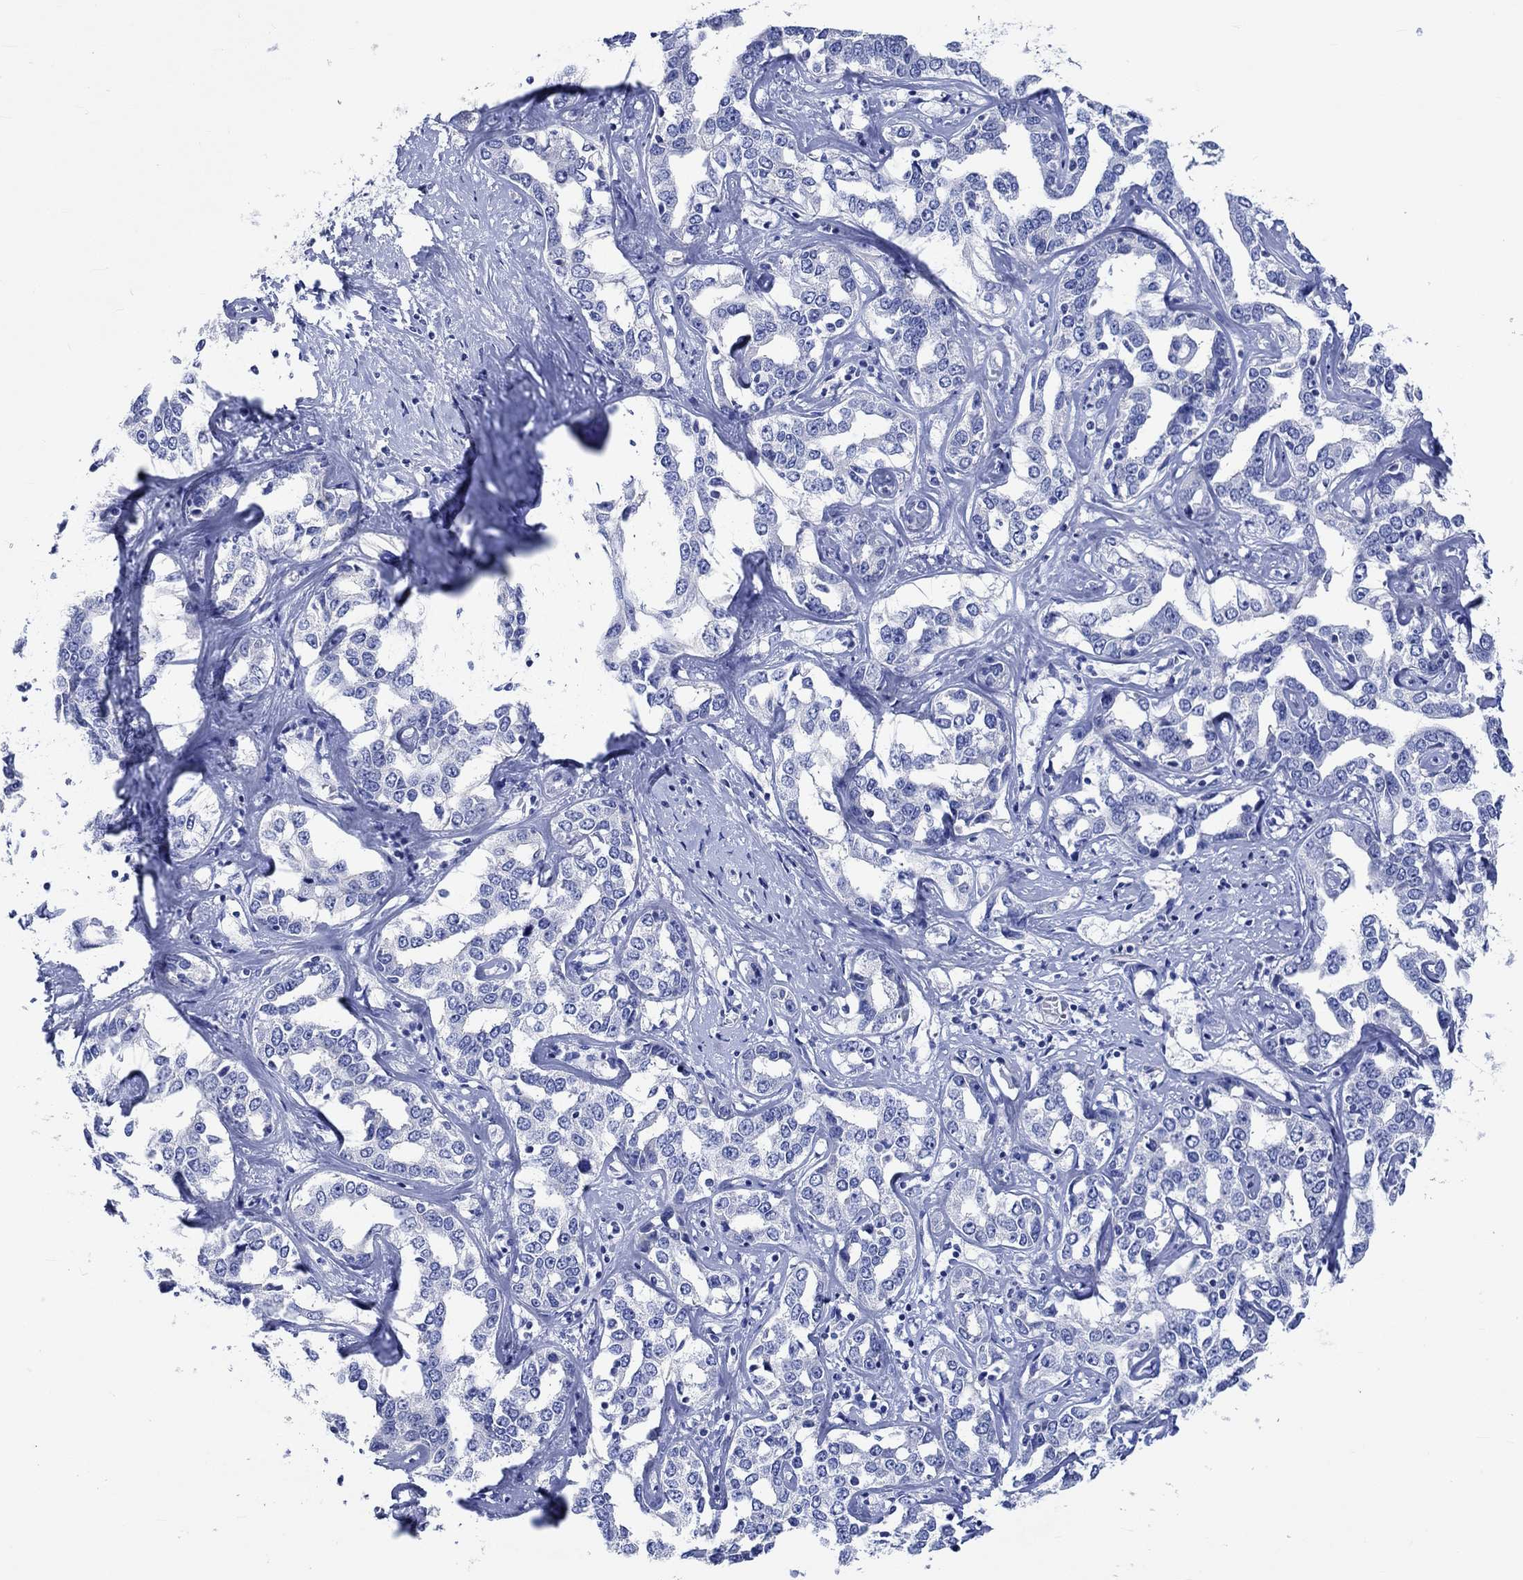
{"staining": {"intensity": "negative", "quantity": "none", "location": "none"}, "tissue": "liver cancer", "cell_type": "Tumor cells", "image_type": "cancer", "snomed": [{"axis": "morphology", "description": "Cholangiocarcinoma"}, {"axis": "topography", "description": "Liver"}], "caption": "An IHC histopathology image of liver cancer is shown. There is no staining in tumor cells of liver cancer.", "gene": "SHISA4", "patient": {"sex": "male", "age": 59}}